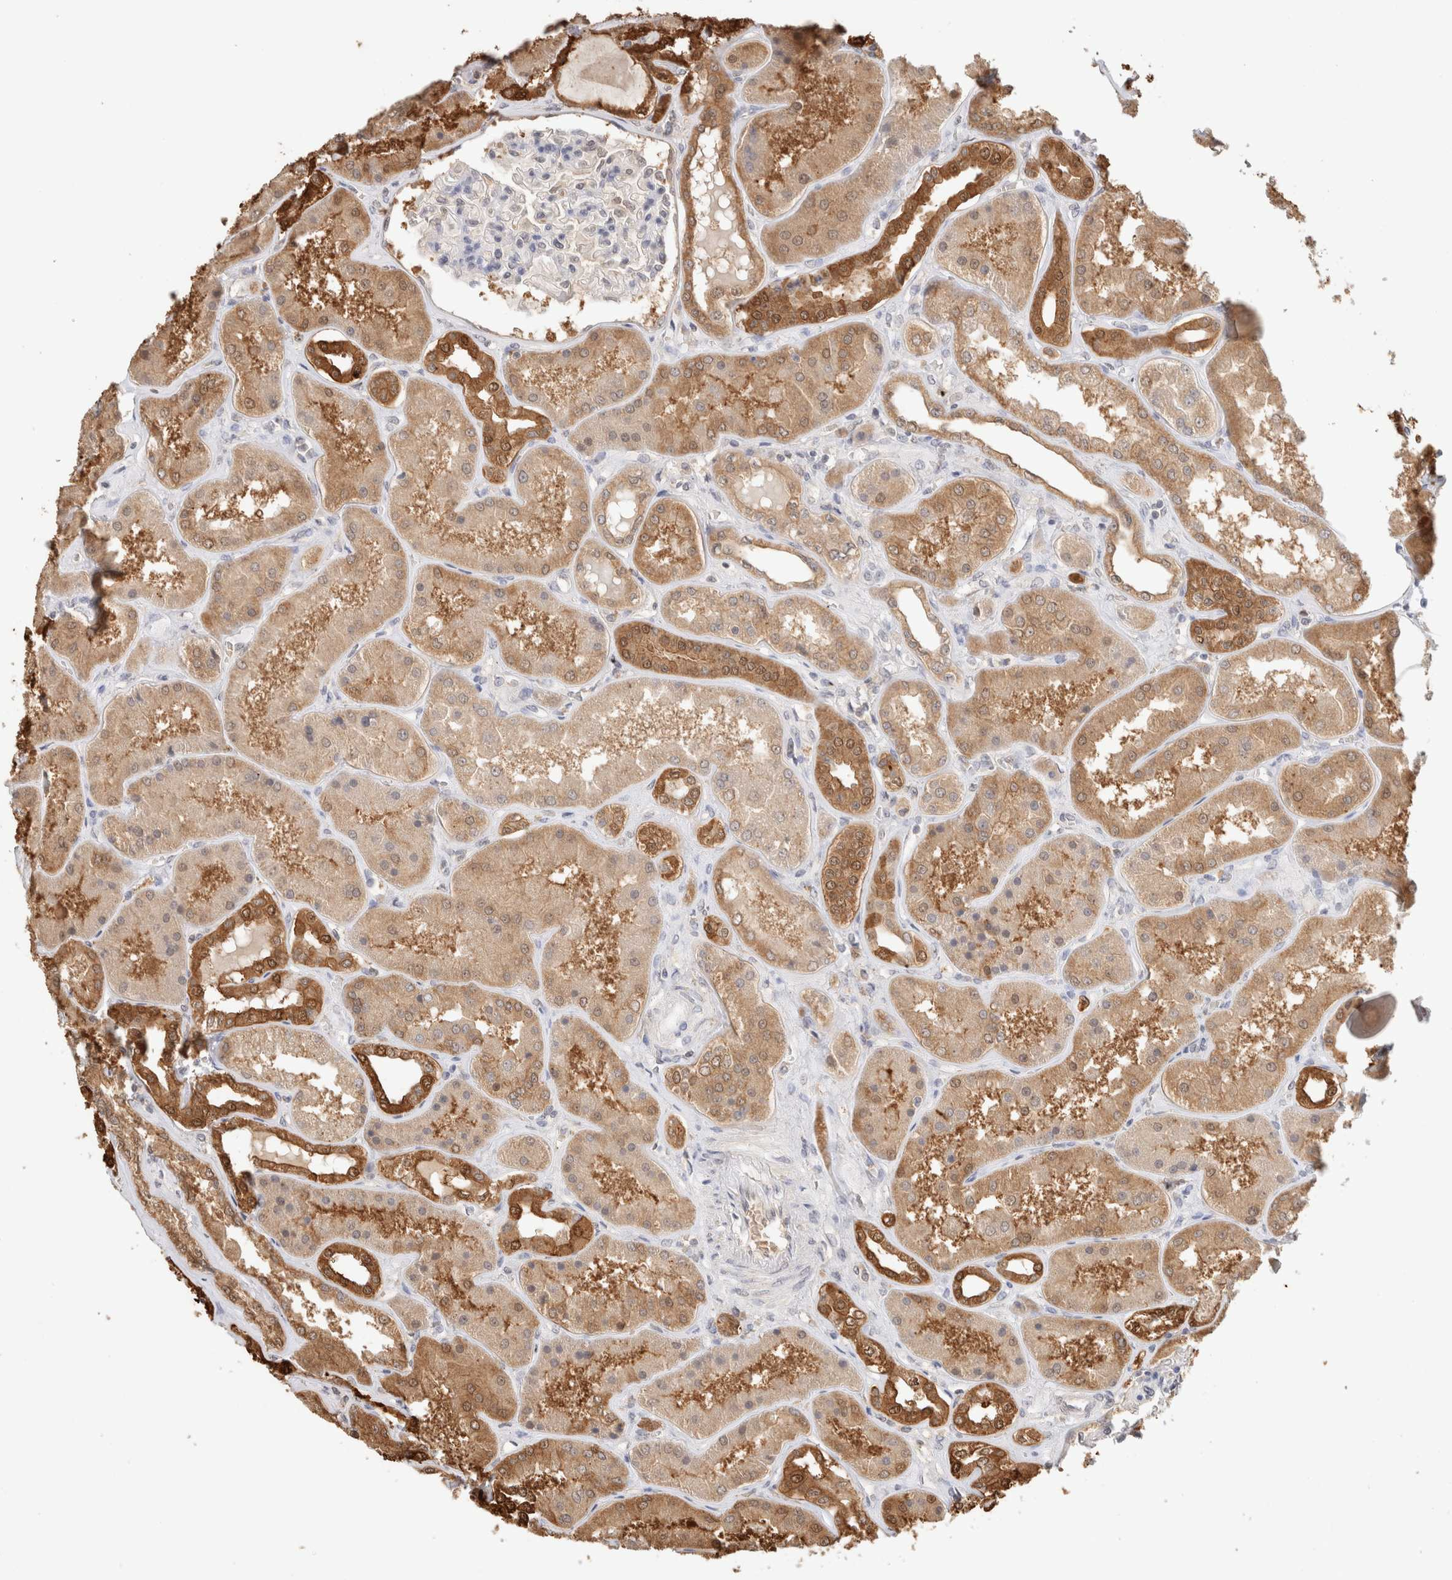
{"staining": {"intensity": "negative", "quantity": "none", "location": "none"}, "tissue": "kidney", "cell_type": "Cells in glomeruli", "image_type": "normal", "snomed": [{"axis": "morphology", "description": "Normal tissue, NOS"}, {"axis": "topography", "description": "Kidney"}], "caption": "High power microscopy image of an IHC histopathology image of normal kidney, revealing no significant positivity in cells in glomeruli. (DAB (3,3'-diaminobenzidine) immunohistochemistry (IHC) visualized using brightfield microscopy, high magnification).", "gene": "CA13", "patient": {"sex": "female", "age": 56}}